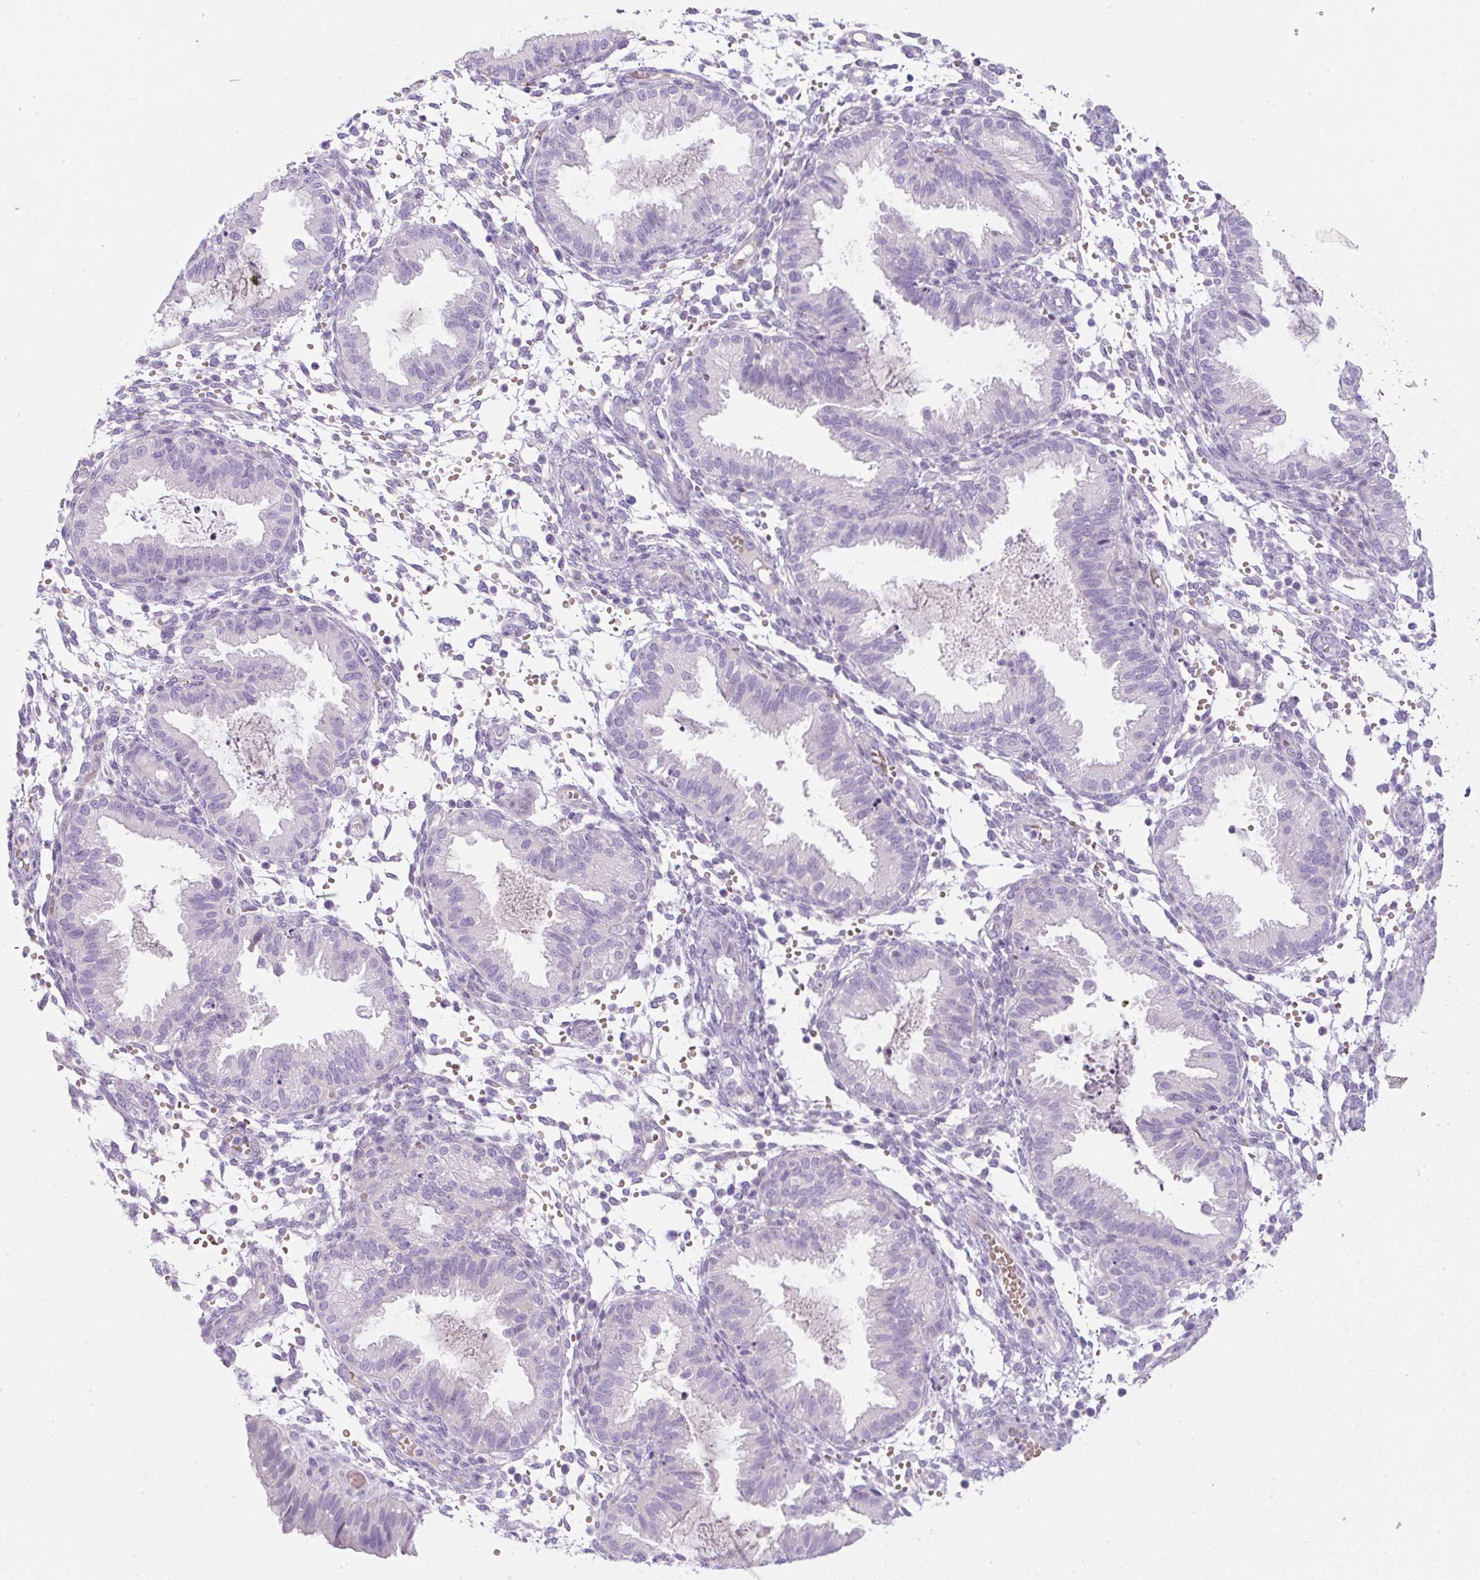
{"staining": {"intensity": "negative", "quantity": "none", "location": "none"}, "tissue": "endometrium", "cell_type": "Cells in endometrial stroma", "image_type": "normal", "snomed": [{"axis": "morphology", "description": "Normal tissue, NOS"}, {"axis": "topography", "description": "Endometrium"}], "caption": "The photomicrograph displays no significant staining in cells in endometrial stroma of endometrium.", "gene": "FGFBP3", "patient": {"sex": "female", "age": 33}}